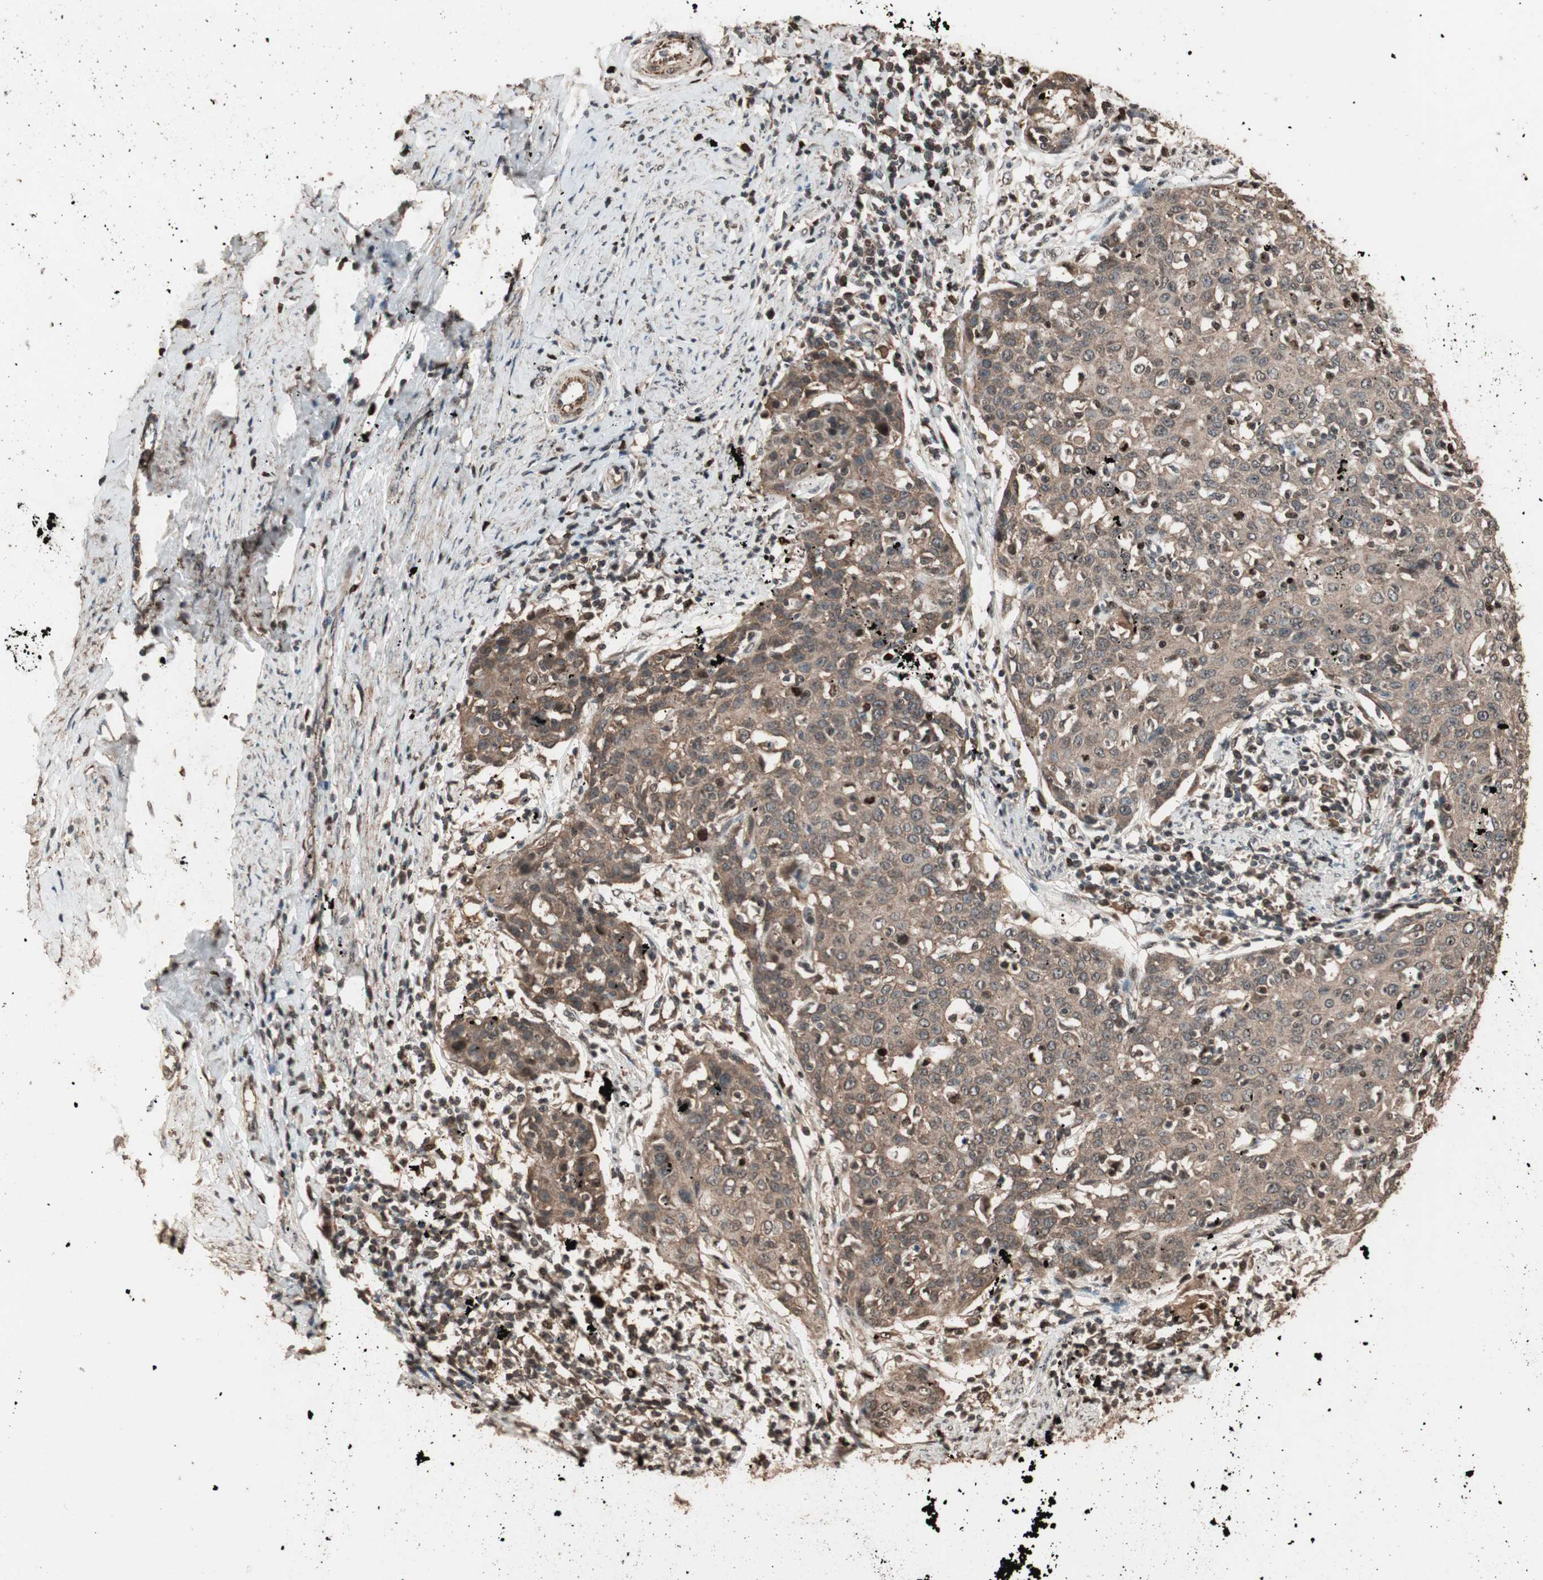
{"staining": {"intensity": "moderate", "quantity": ">75%", "location": "cytoplasmic/membranous"}, "tissue": "cervical cancer", "cell_type": "Tumor cells", "image_type": "cancer", "snomed": [{"axis": "morphology", "description": "Squamous cell carcinoma, NOS"}, {"axis": "topography", "description": "Cervix"}], "caption": "A brown stain shows moderate cytoplasmic/membranous expression of a protein in human cervical cancer (squamous cell carcinoma) tumor cells.", "gene": "USP20", "patient": {"sex": "female", "age": 38}}